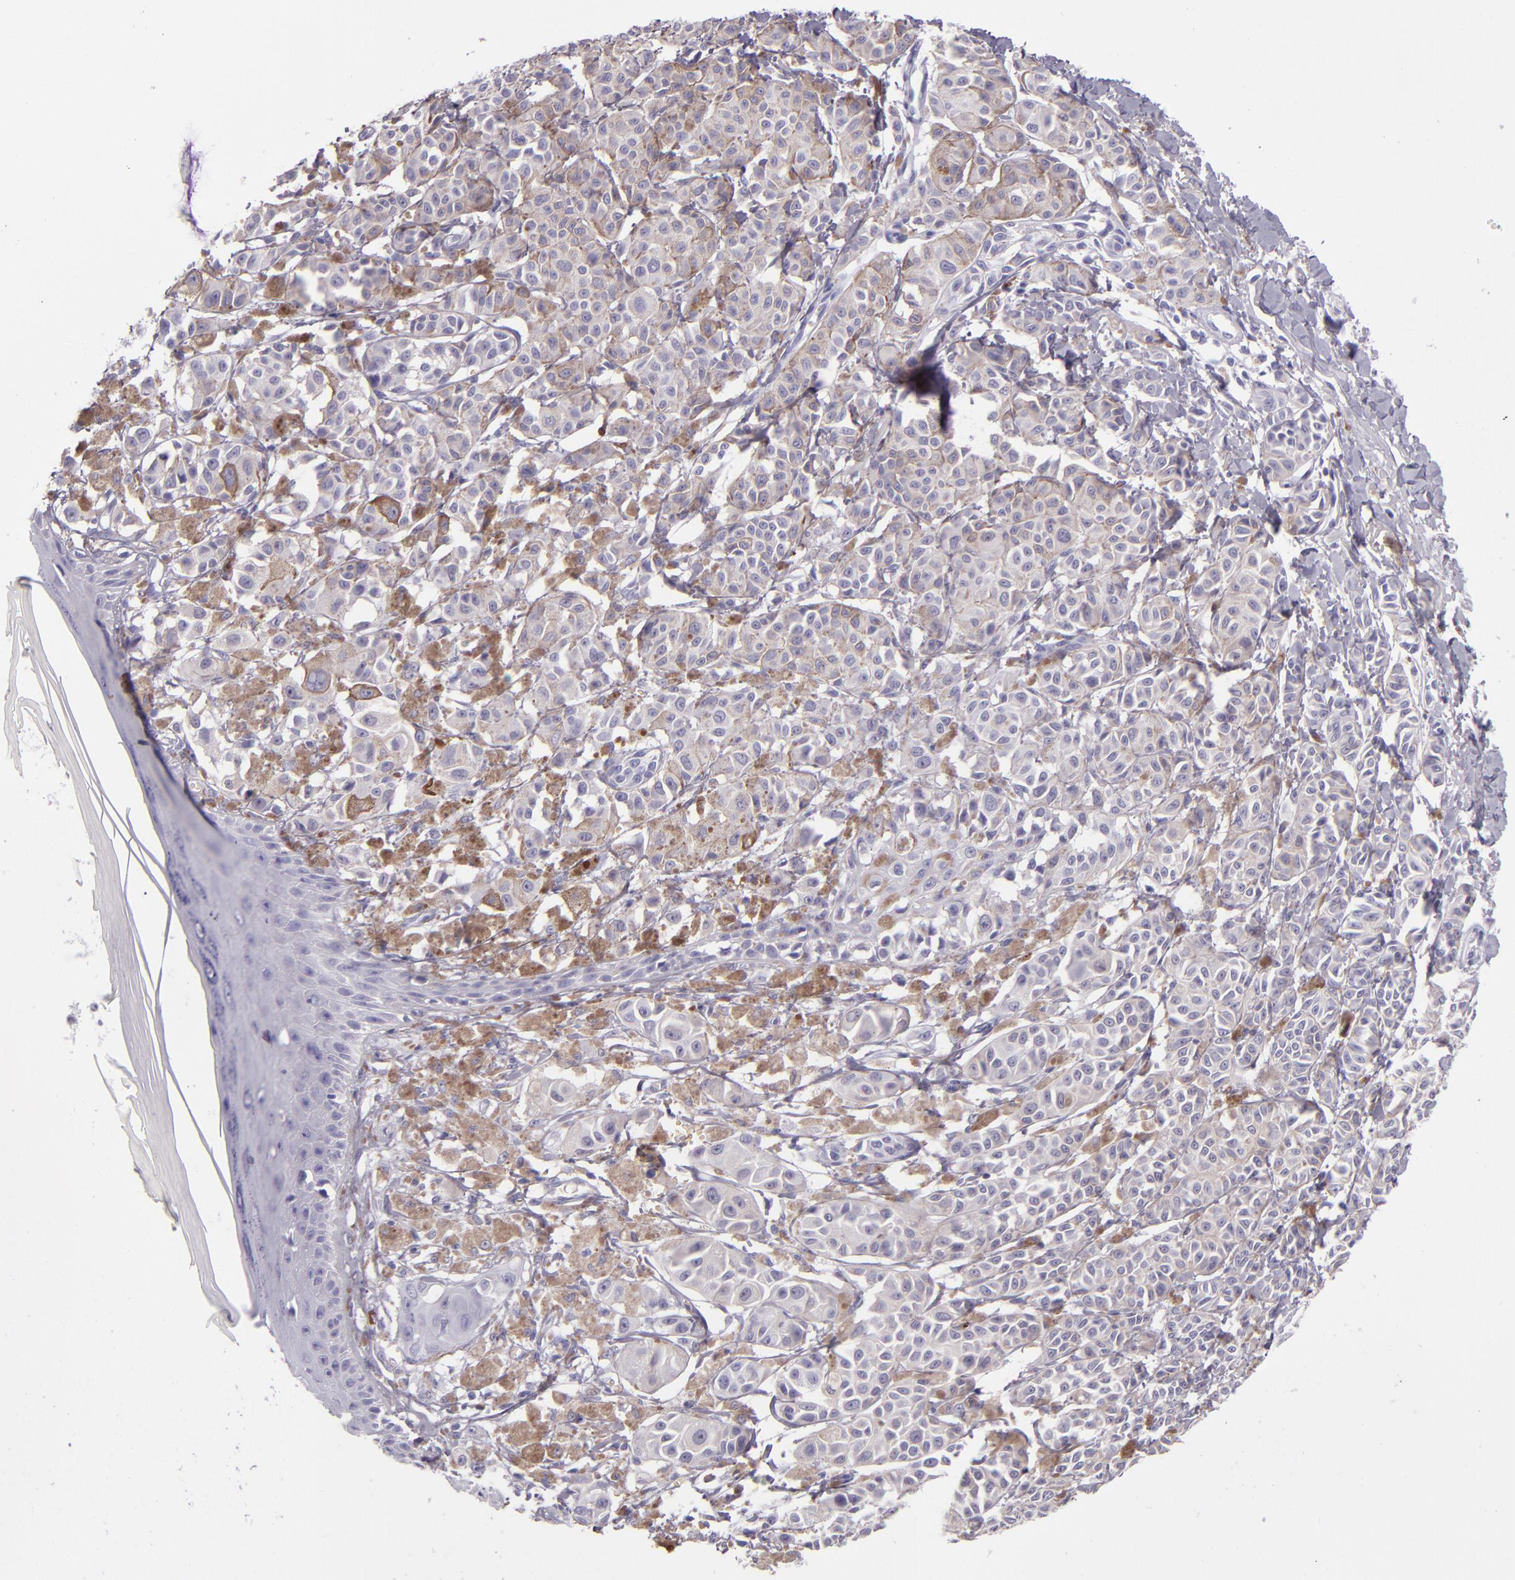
{"staining": {"intensity": "negative", "quantity": "none", "location": "none"}, "tissue": "melanoma", "cell_type": "Tumor cells", "image_type": "cancer", "snomed": [{"axis": "morphology", "description": "Malignant melanoma, NOS"}, {"axis": "topography", "description": "Skin"}], "caption": "A photomicrograph of human malignant melanoma is negative for staining in tumor cells.", "gene": "CR2", "patient": {"sex": "male", "age": 76}}